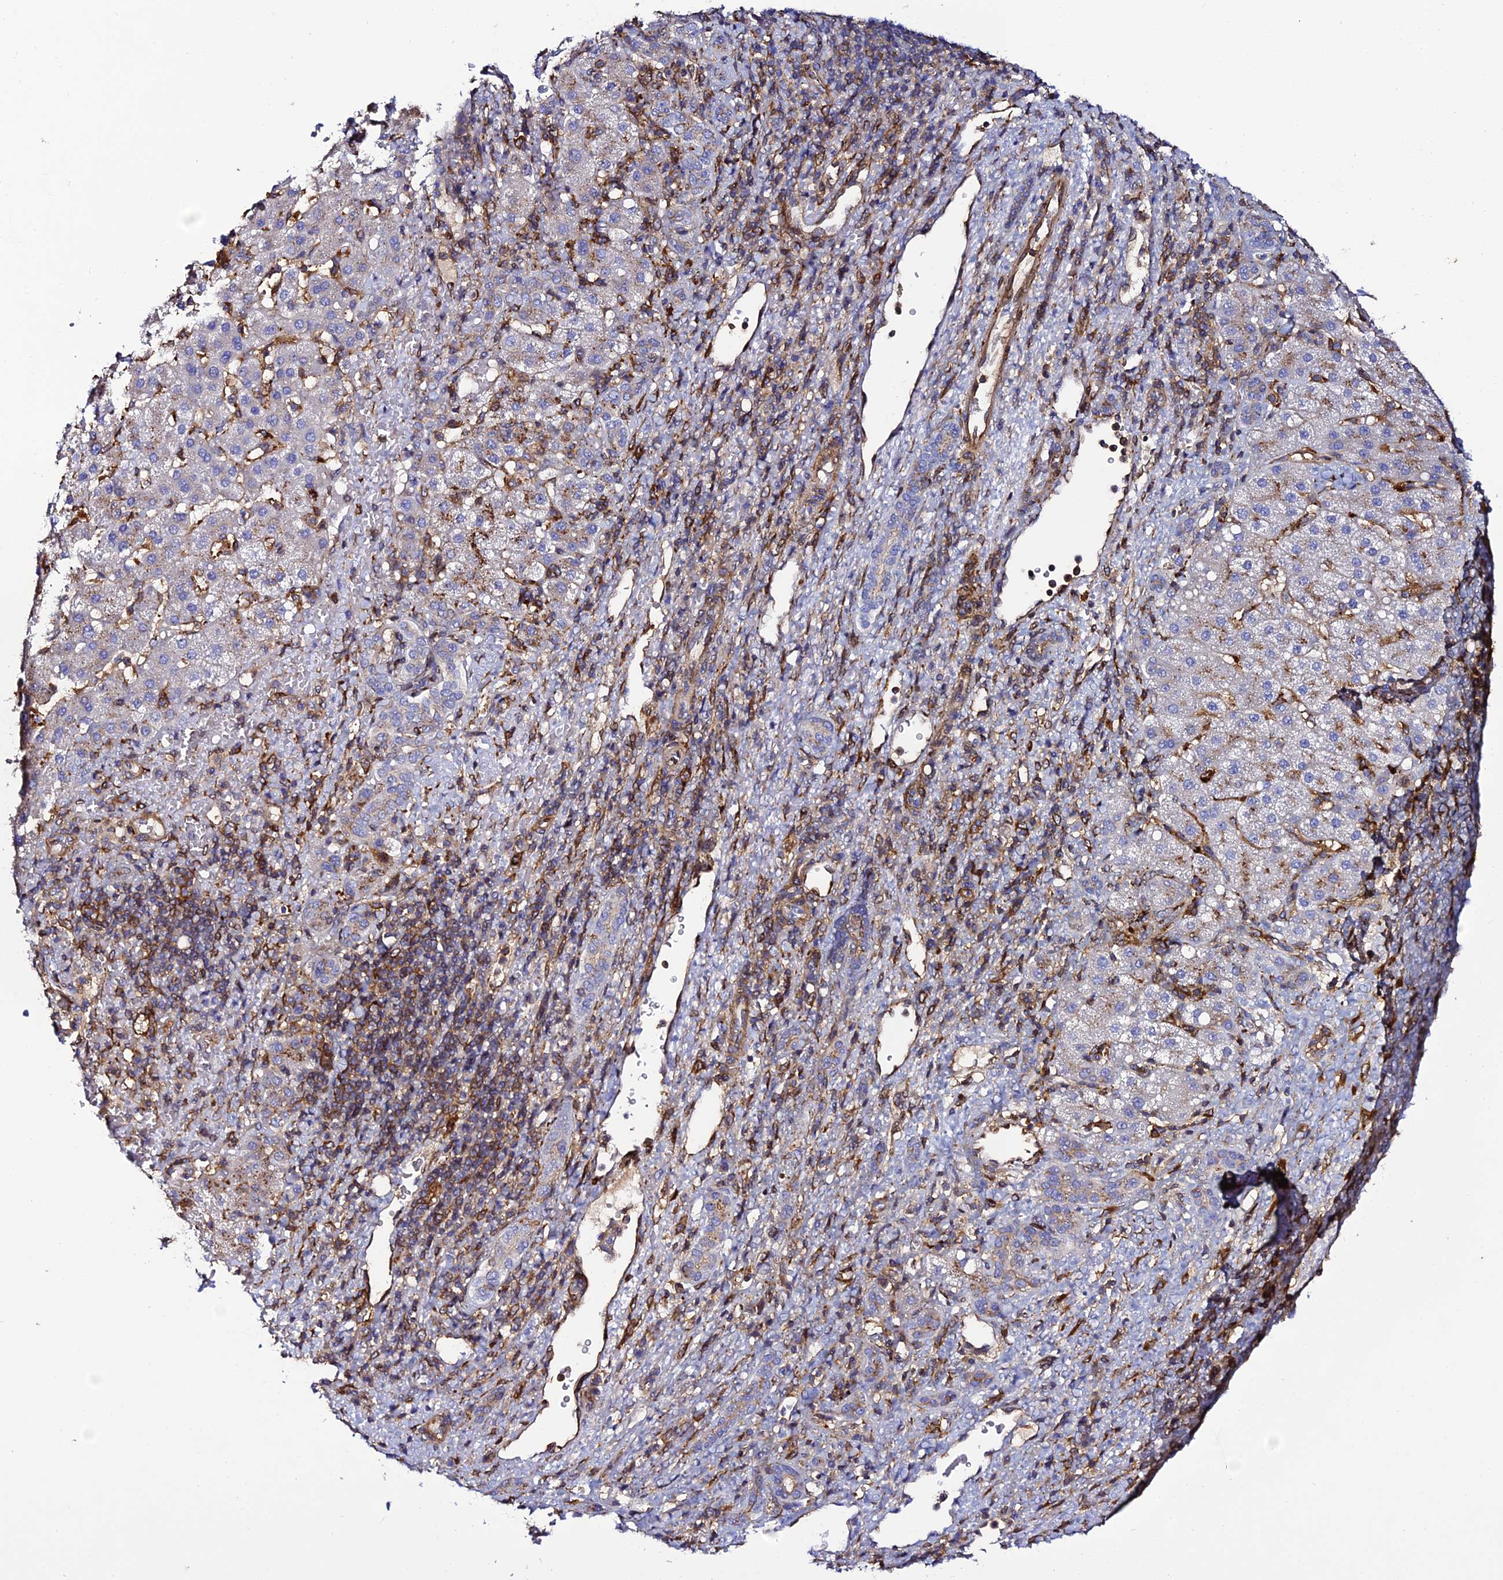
{"staining": {"intensity": "weak", "quantity": "<25%", "location": "cytoplasmic/membranous"}, "tissue": "liver cancer", "cell_type": "Tumor cells", "image_type": "cancer", "snomed": [{"axis": "morphology", "description": "Normal tissue, NOS"}, {"axis": "morphology", "description": "Carcinoma, Hepatocellular, NOS"}, {"axis": "topography", "description": "Liver"}], "caption": "Immunohistochemistry (IHC) of liver hepatocellular carcinoma displays no positivity in tumor cells. The staining was performed using DAB to visualize the protein expression in brown, while the nuclei were stained in blue with hematoxylin (Magnification: 20x).", "gene": "TRPV2", "patient": {"sex": "male", "age": 57}}